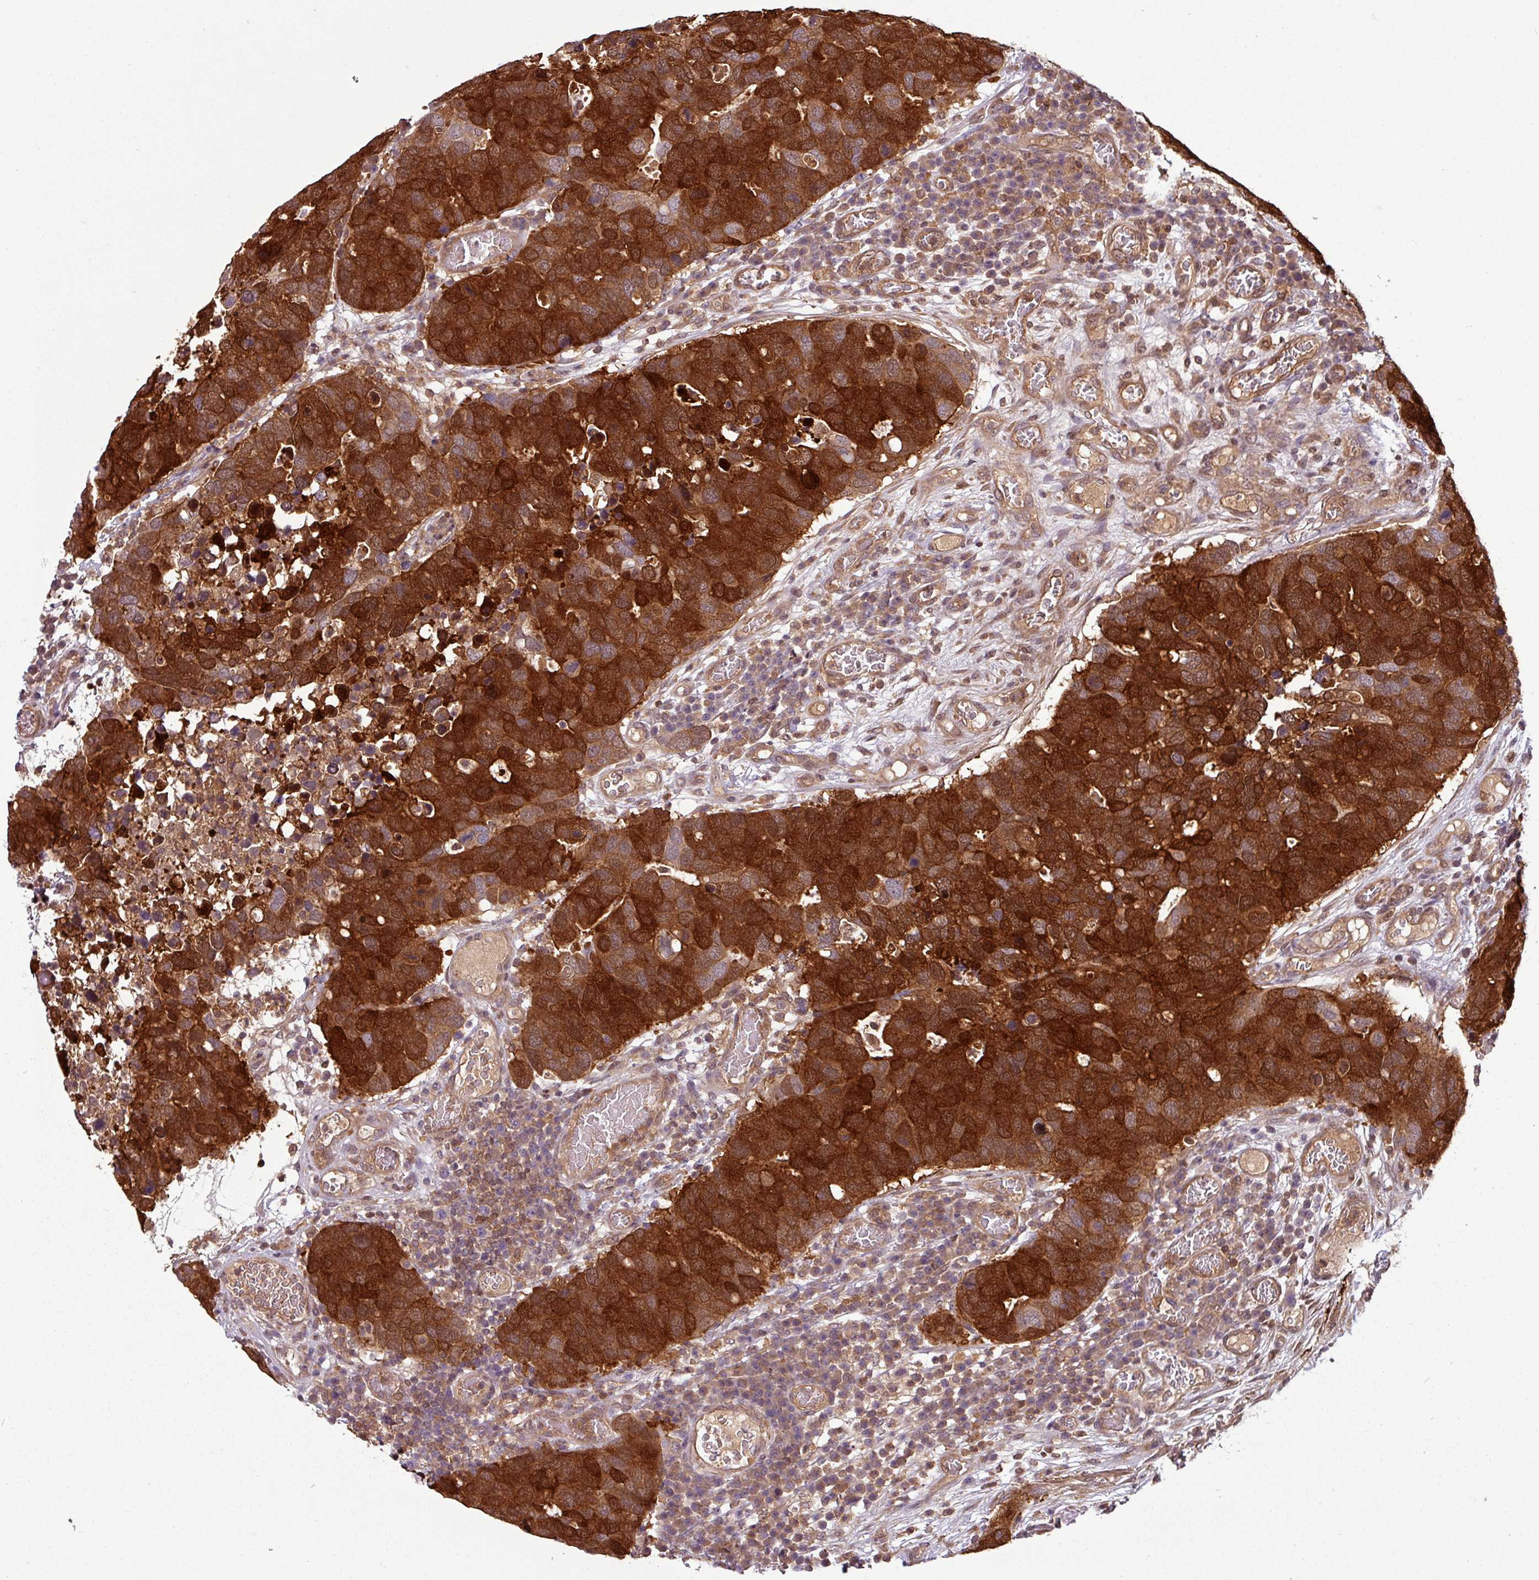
{"staining": {"intensity": "strong", "quantity": ">75%", "location": "cytoplasmic/membranous"}, "tissue": "breast cancer", "cell_type": "Tumor cells", "image_type": "cancer", "snomed": [{"axis": "morphology", "description": "Duct carcinoma"}, {"axis": "topography", "description": "Breast"}], "caption": "A brown stain shows strong cytoplasmic/membranous expression of a protein in human intraductal carcinoma (breast) tumor cells.", "gene": "SH3BGRL", "patient": {"sex": "female", "age": 83}}